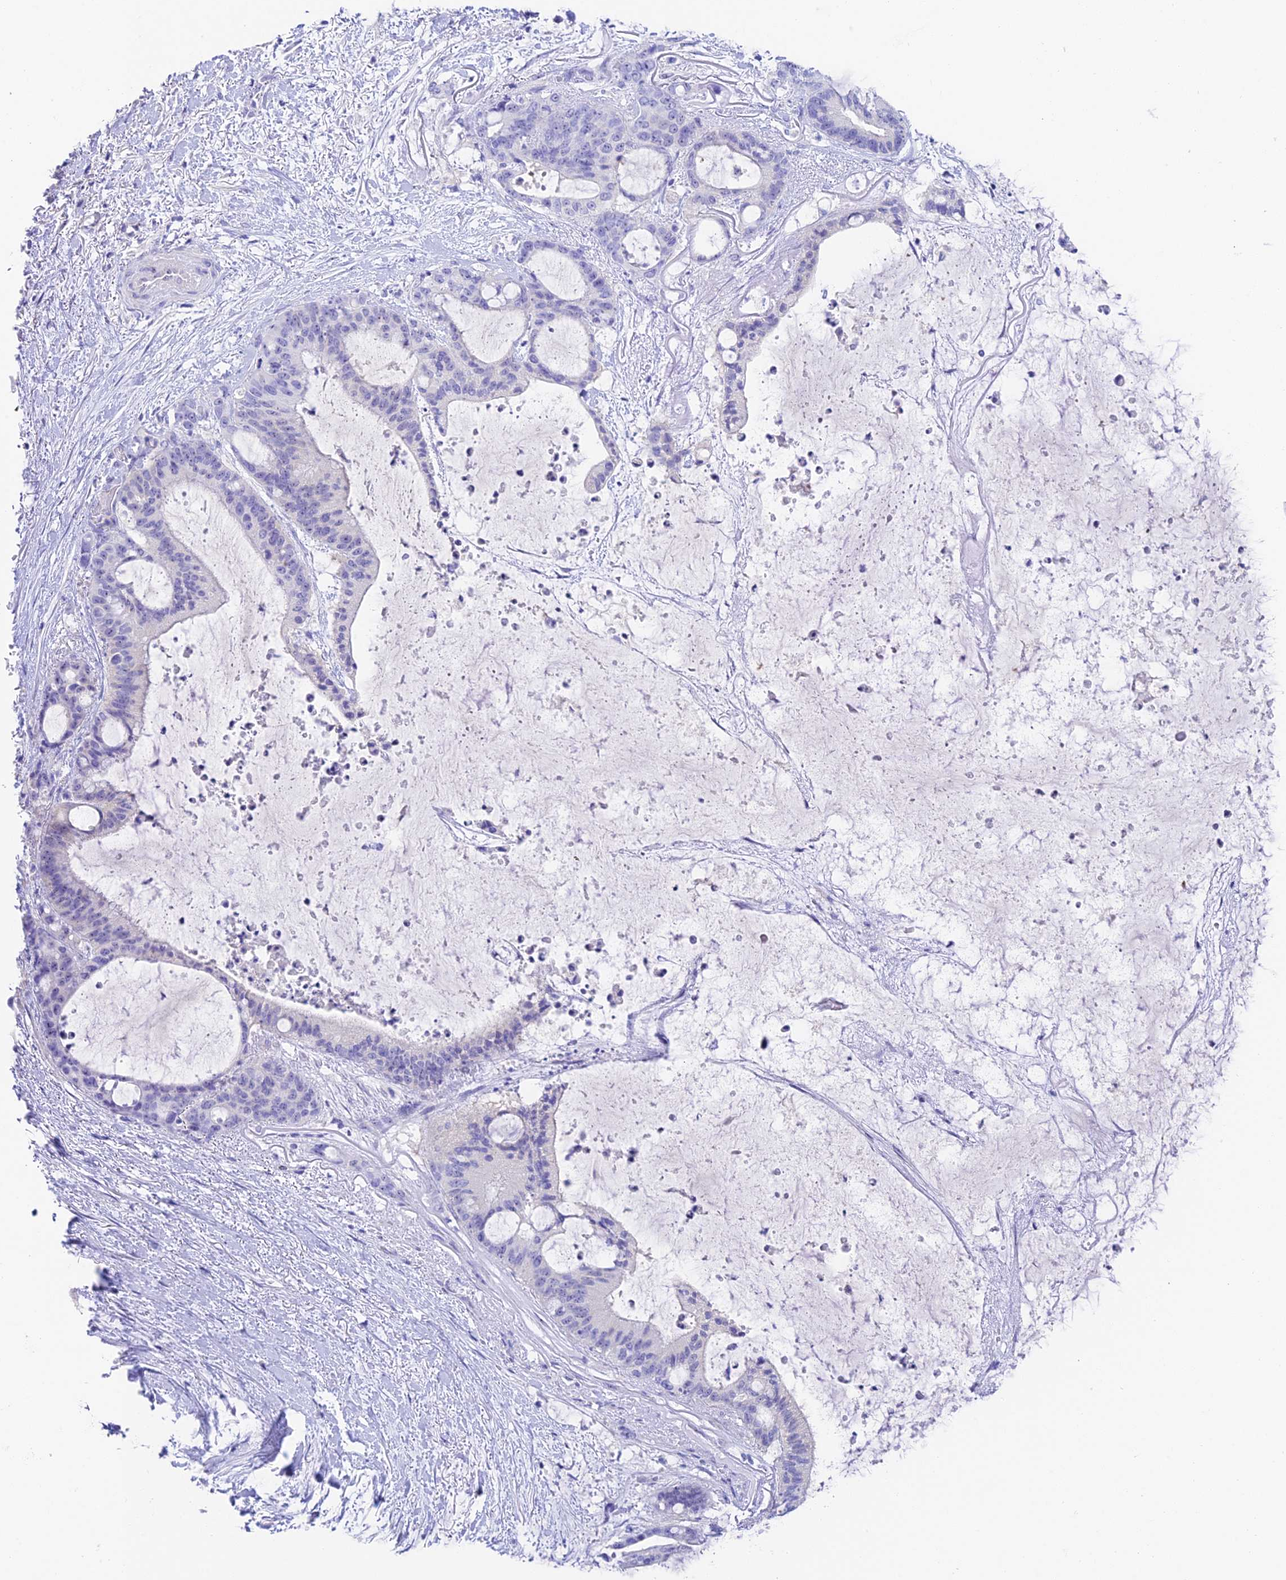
{"staining": {"intensity": "negative", "quantity": "none", "location": "none"}, "tissue": "liver cancer", "cell_type": "Tumor cells", "image_type": "cancer", "snomed": [{"axis": "morphology", "description": "Normal tissue, NOS"}, {"axis": "morphology", "description": "Cholangiocarcinoma"}, {"axis": "topography", "description": "Liver"}, {"axis": "topography", "description": "Peripheral nerve tissue"}], "caption": "Liver cancer was stained to show a protein in brown. There is no significant expression in tumor cells.", "gene": "DUSP29", "patient": {"sex": "female", "age": 73}}